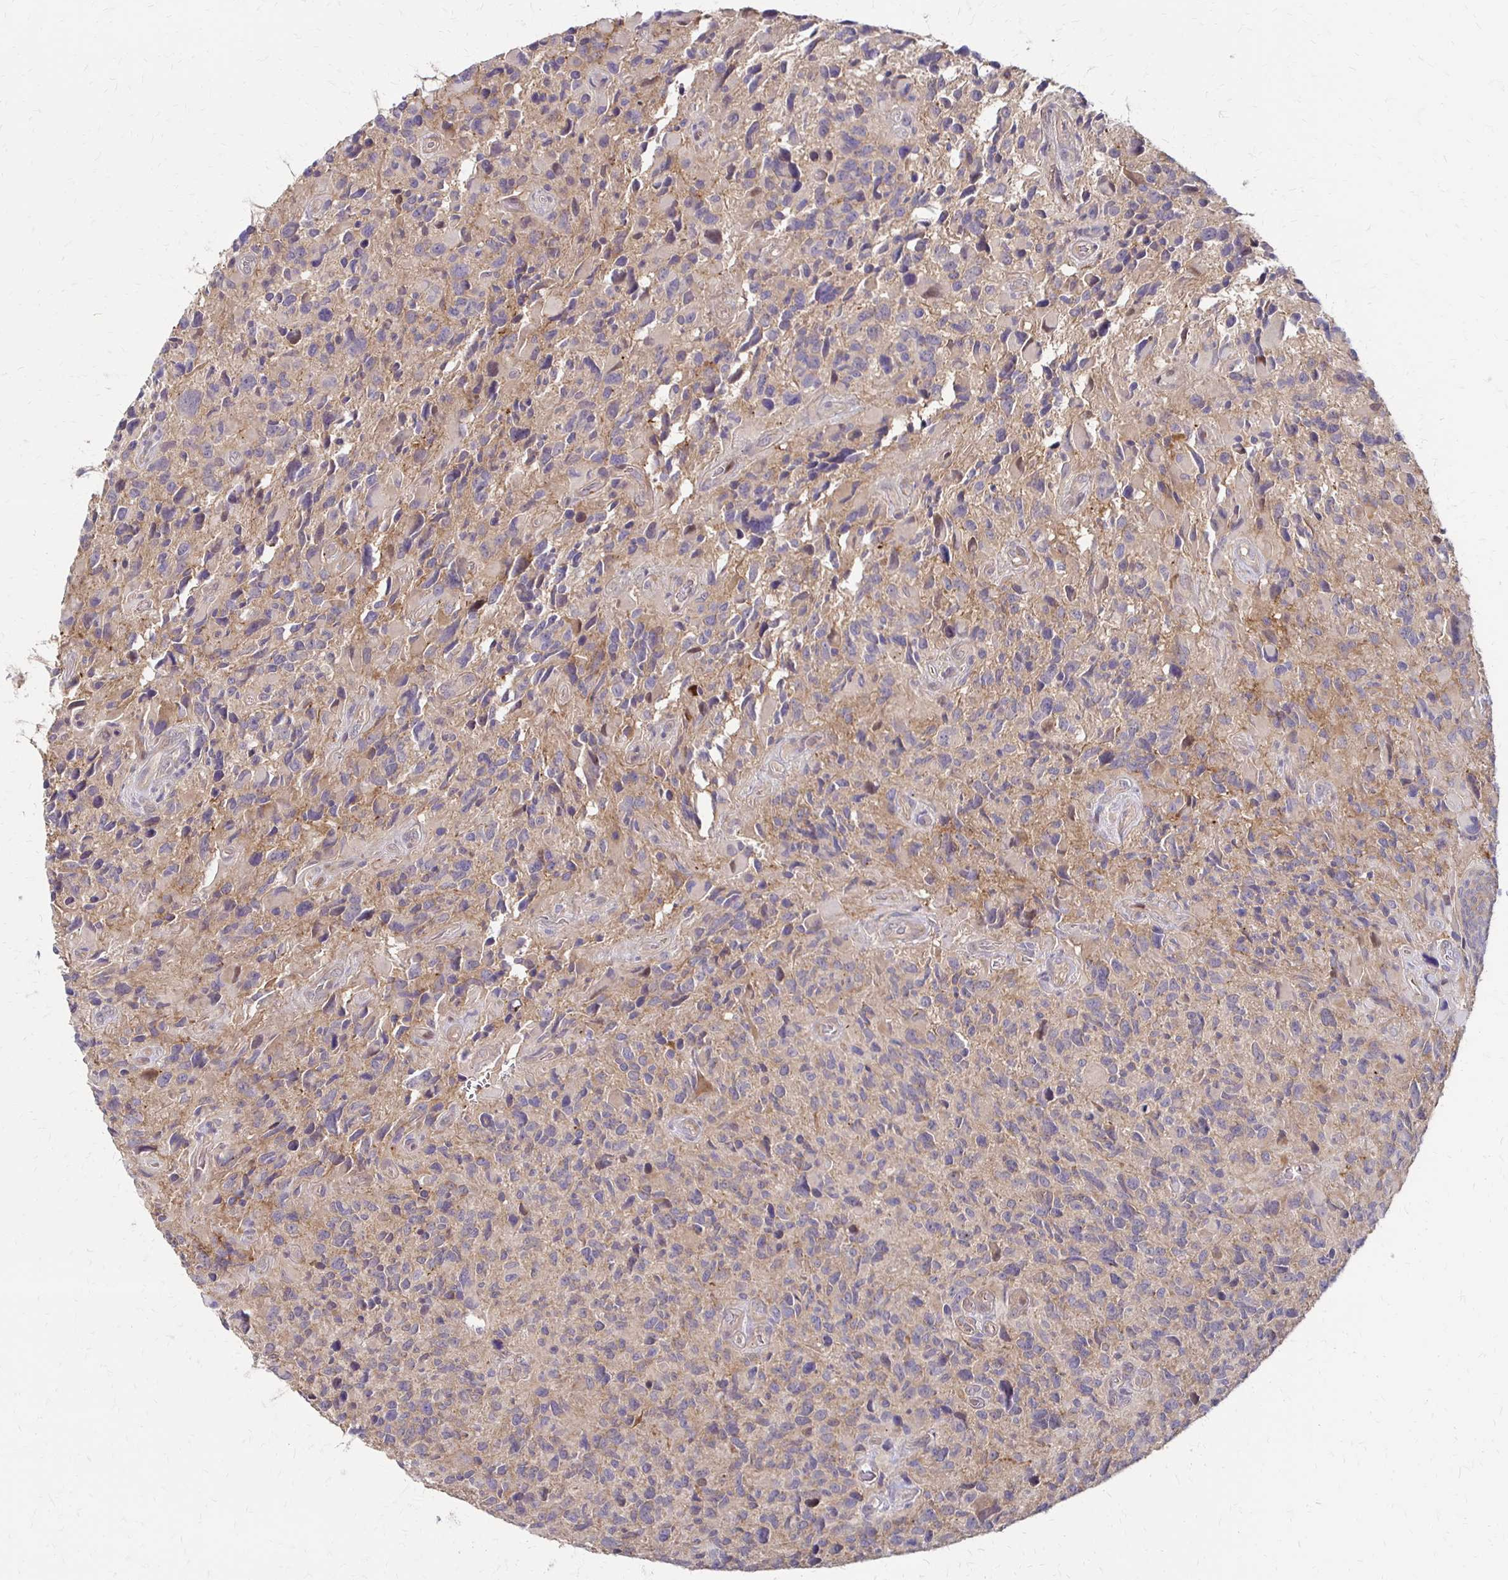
{"staining": {"intensity": "weak", "quantity": "<25%", "location": "cytoplasmic/membranous"}, "tissue": "glioma", "cell_type": "Tumor cells", "image_type": "cancer", "snomed": [{"axis": "morphology", "description": "Glioma, malignant, High grade"}, {"axis": "topography", "description": "Brain"}], "caption": "Human glioma stained for a protein using IHC reveals no positivity in tumor cells.", "gene": "CFL2", "patient": {"sex": "male", "age": 46}}